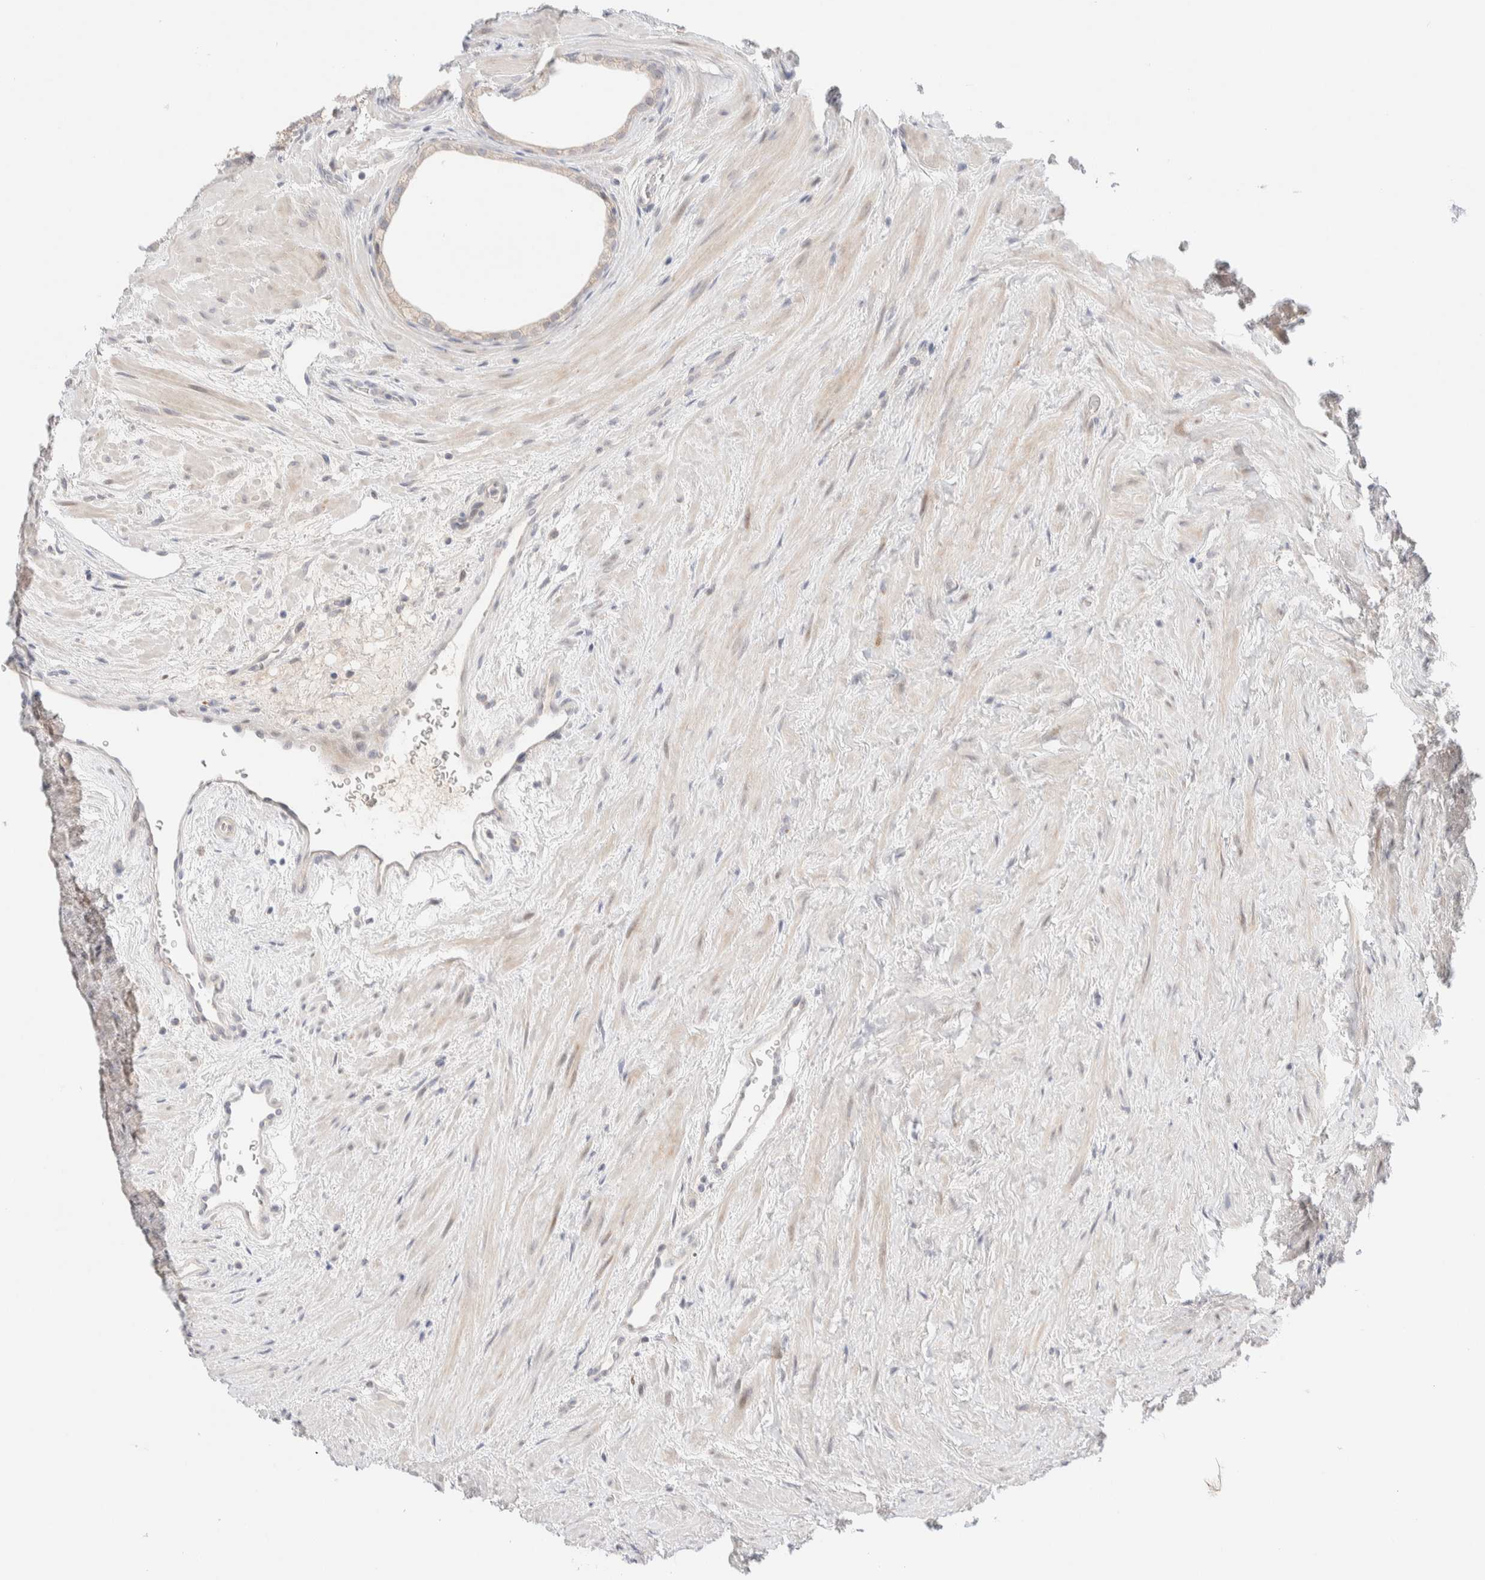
{"staining": {"intensity": "weak", "quantity": "<25%", "location": "cytoplasmic/membranous"}, "tissue": "prostate", "cell_type": "Glandular cells", "image_type": "normal", "snomed": [{"axis": "morphology", "description": "Normal tissue, NOS"}, {"axis": "topography", "description": "Prostate"}], "caption": "Immunohistochemistry (IHC) of benign prostate reveals no positivity in glandular cells.", "gene": "CHKA", "patient": {"sex": "male", "age": 48}}